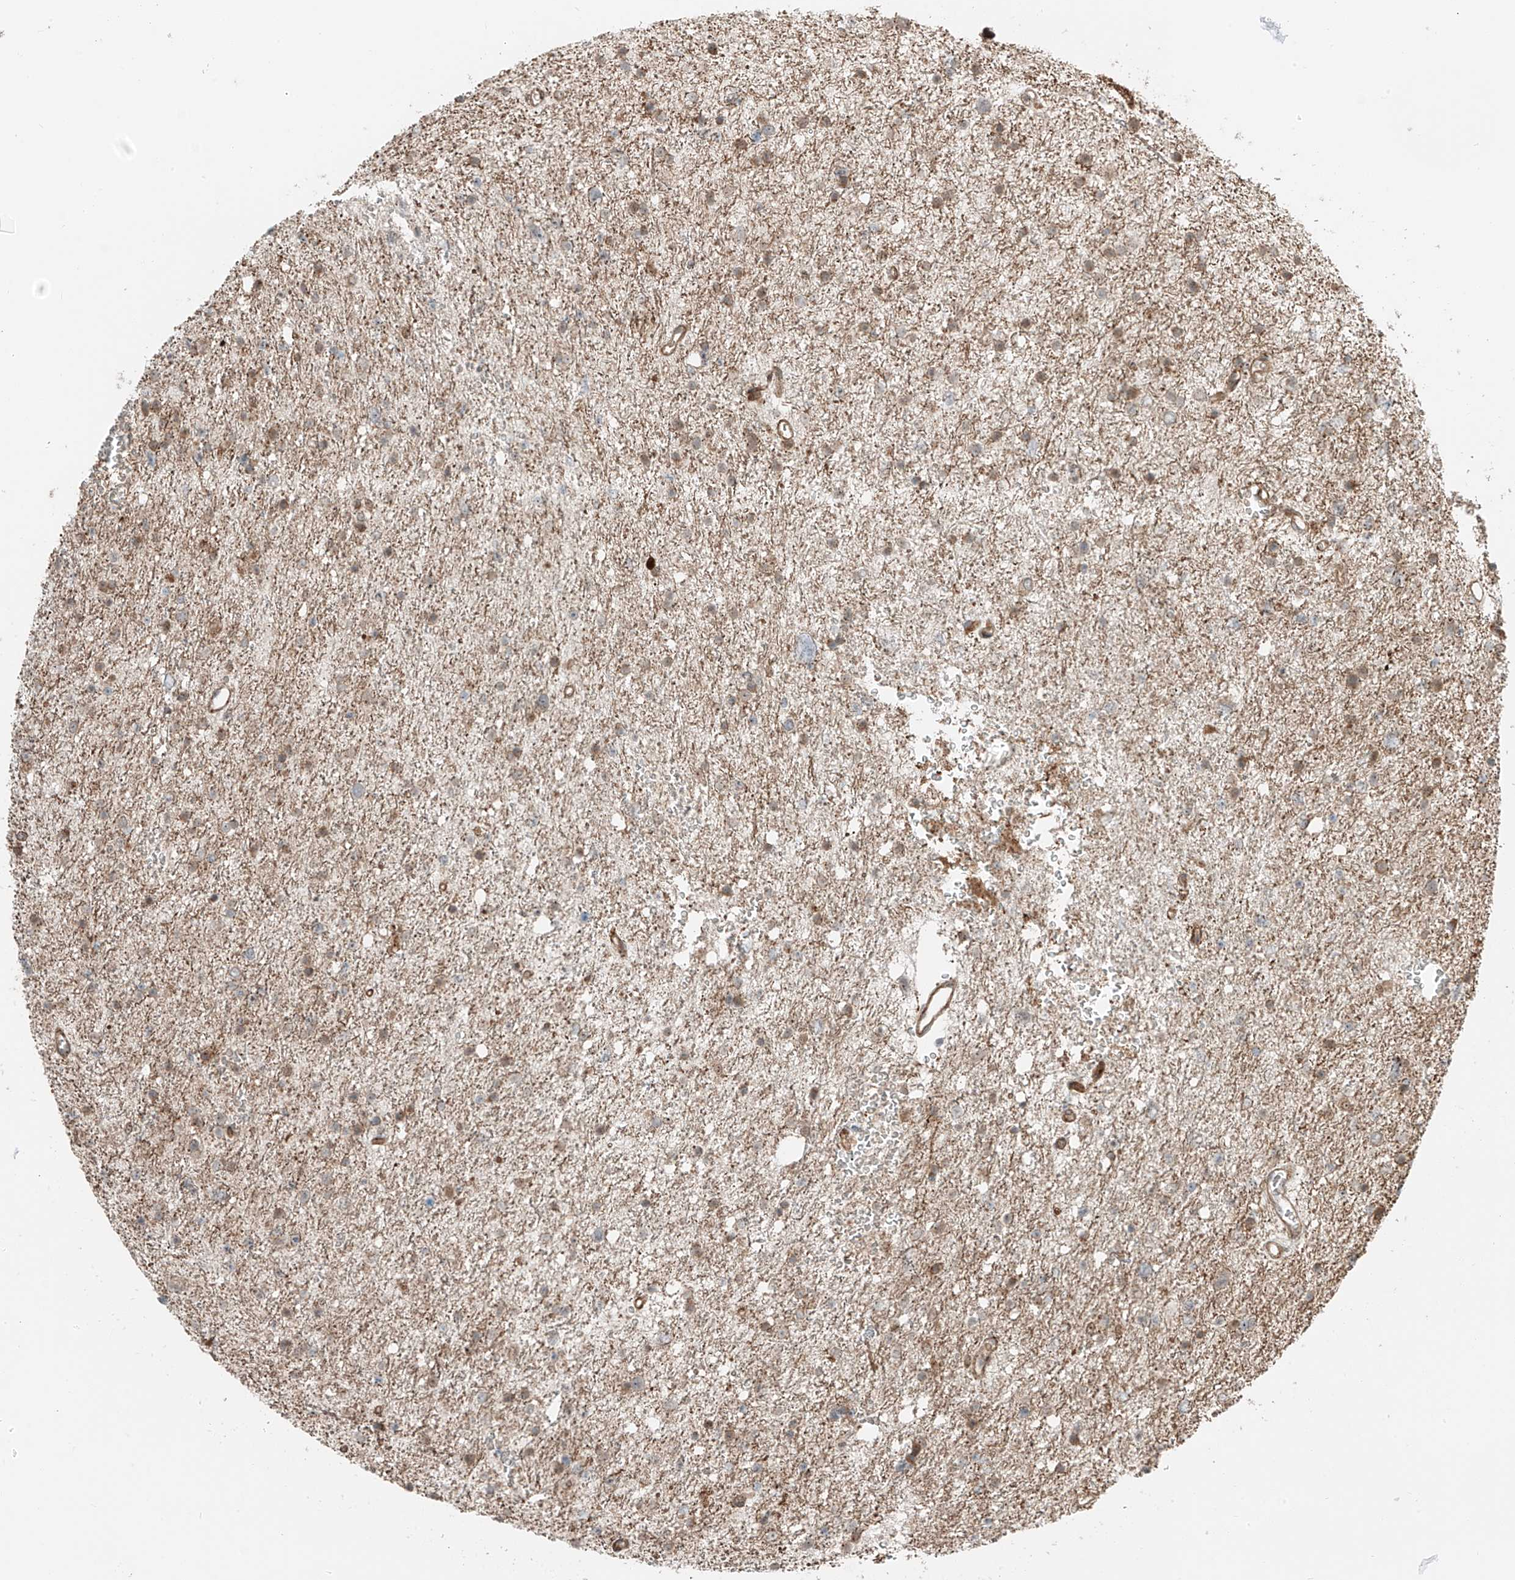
{"staining": {"intensity": "moderate", "quantity": "25%-75%", "location": "cytoplasmic/membranous"}, "tissue": "glioma", "cell_type": "Tumor cells", "image_type": "cancer", "snomed": [{"axis": "morphology", "description": "Glioma, malignant, Low grade"}, {"axis": "topography", "description": "Brain"}], "caption": "The histopathology image reveals staining of glioma, revealing moderate cytoplasmic/membranous protein expression (brown color) within tumor cells.", "gene": "USP48", "patient": {"sex": "female", "age": 37}}